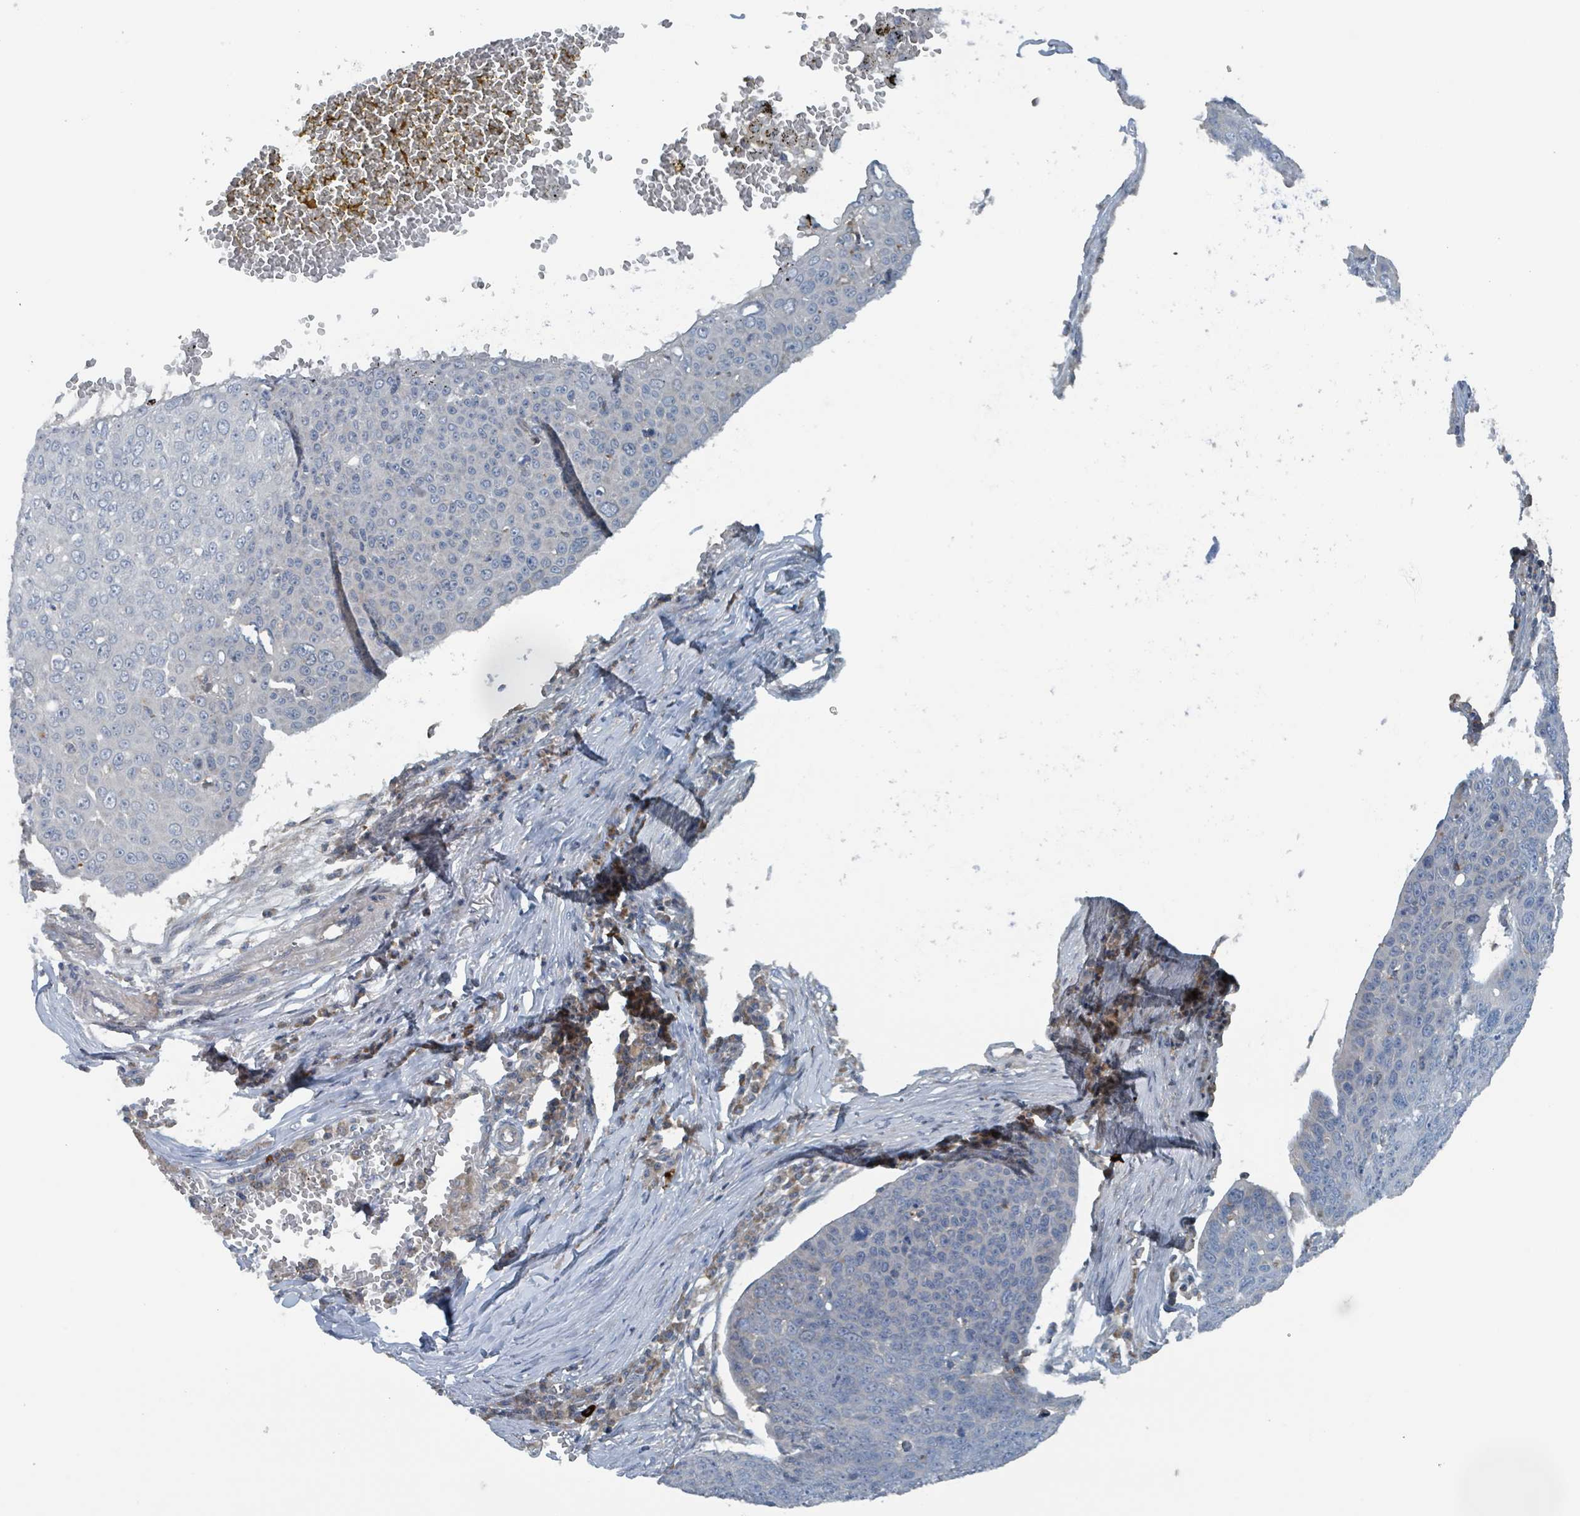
{"staining": {"intensity": "negative", "quantity": "none", "location": "none"}, "tissue": "skin cancer", "cell_type": "Tumor cells", "image_type": "cancer", "snomed": [{"axis": "morphology", "description": "Squamous cell carcinoma, NOS"}, {"axis": "topography", "description": "Skin"}], "caption": "DAB (3,3'-diaminobenzidine) immunohistochemical staining of human skin squamous cell carcinoma exhibits no significant positivity in tumor cells.", "gene": "ACBD4", "patient": {"sex": "male", "age": 71}}